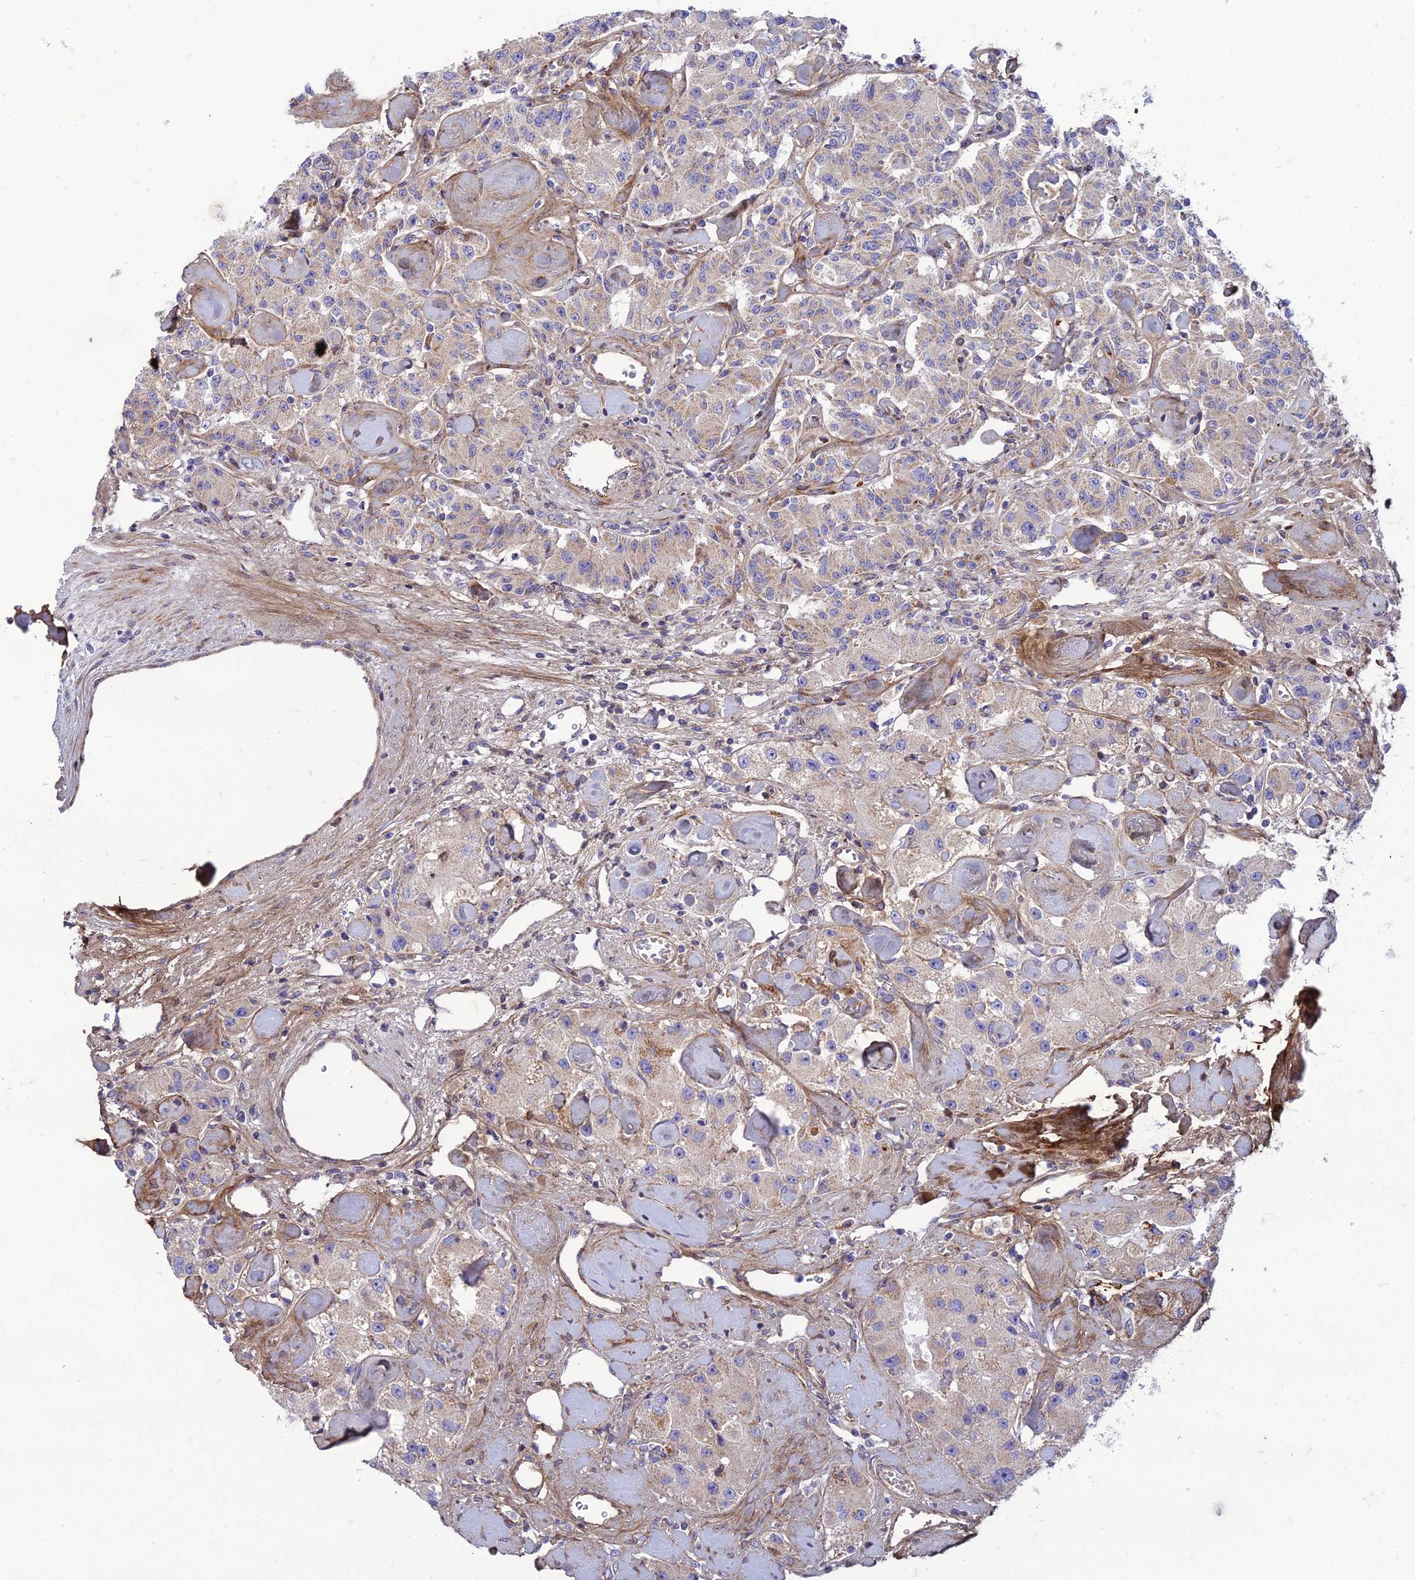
{"staining": {"intensity": "negative", "quantity": "none", "location": "none"}, "tissue": "carcinoid", "cell_type": "Tumor cells", "image_type": "cancer", "snomed": [{"axis": "morphology", "description": "Carcinoid, malignant, NOS"}, {"axis": "topography", "description": "Pancreas"}], "caption": "Immunohistochemical staining of human carcinoid reveals no significant expression in tumor cells. (DAB (3,3'-diaminobenzidine) immunohistochemistry, high magnification).", "gene": "SEL1L3", "patient": {"sex": "male", "age": 41}}